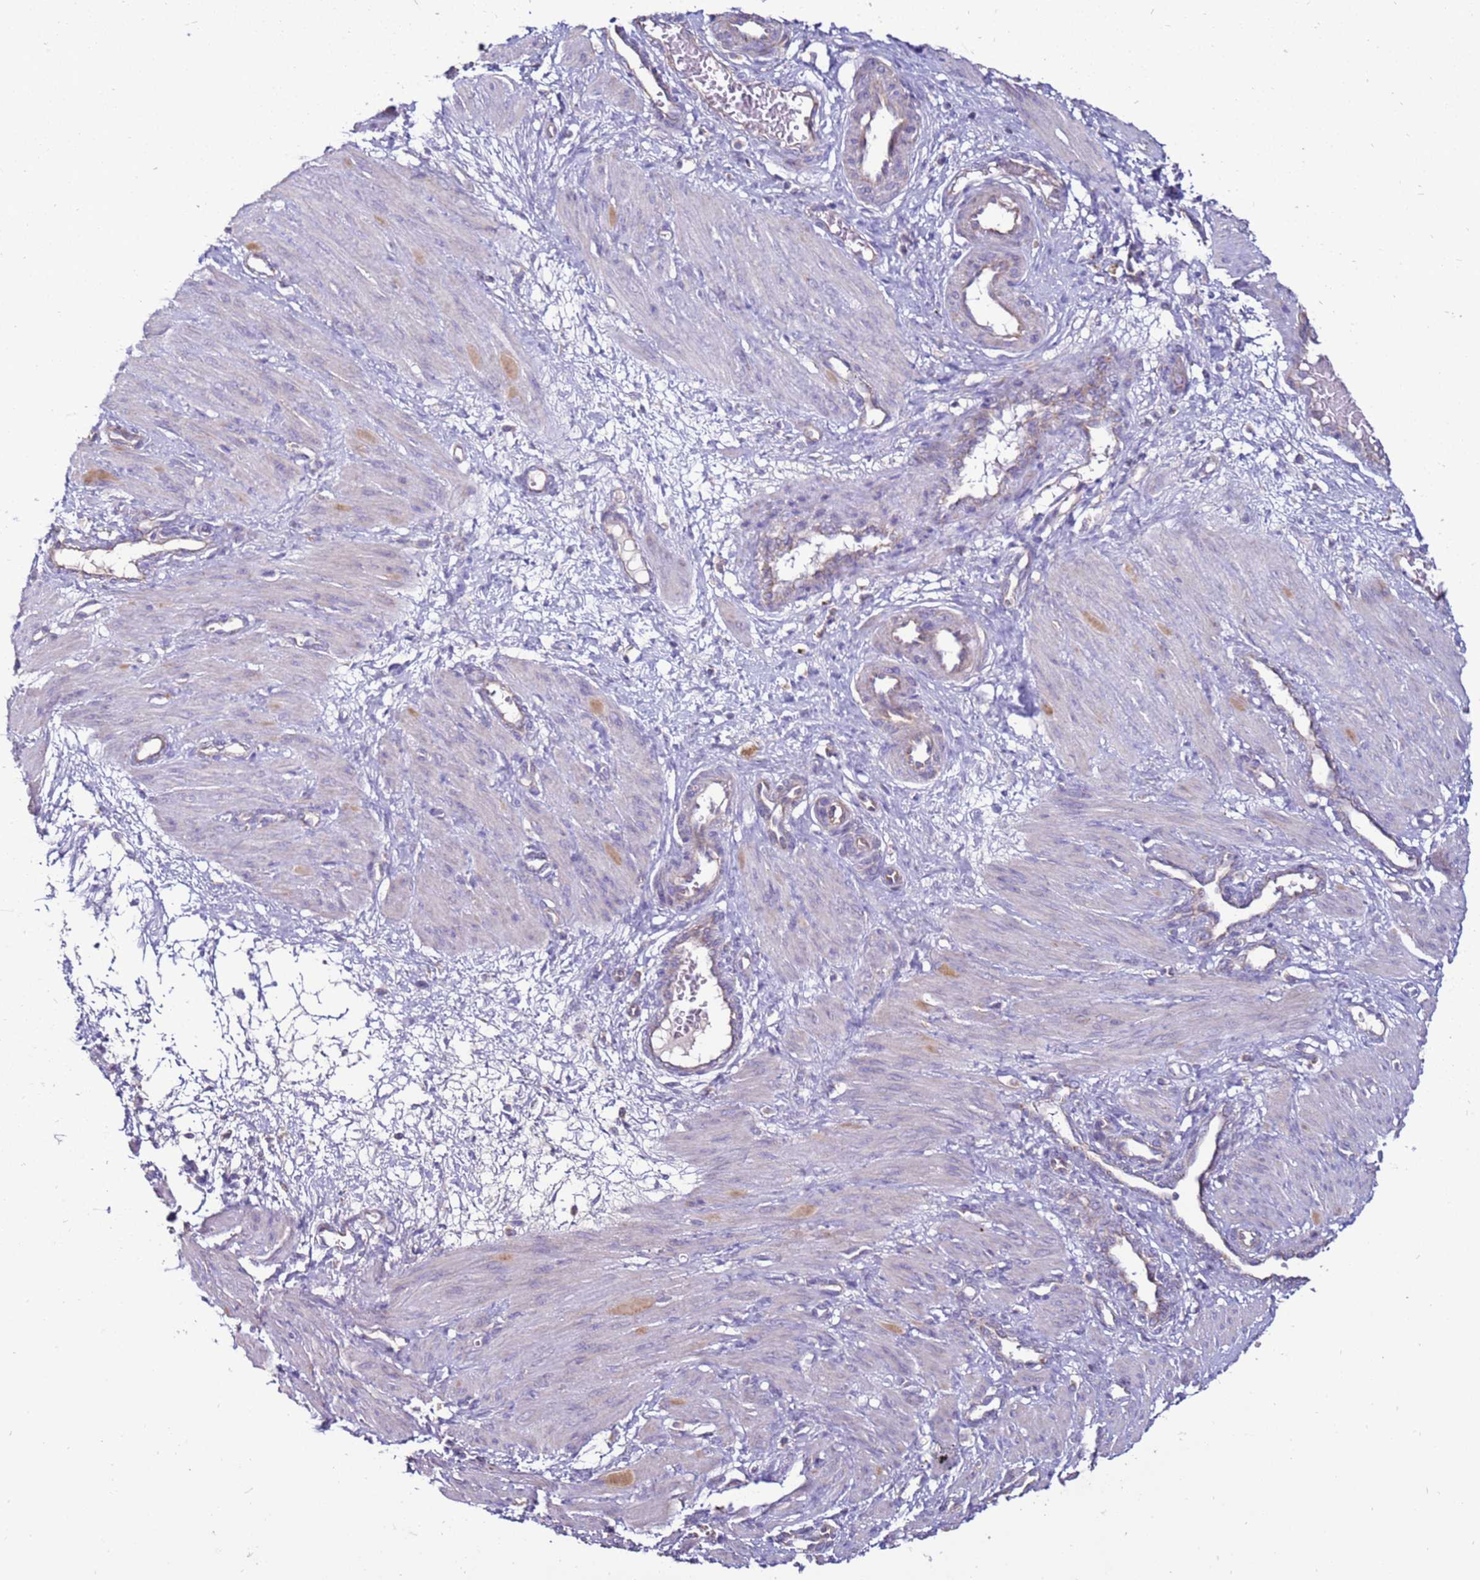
{"staining": {"intensity": "negative", "quantity": "none", "location": "none"}, "tissue": "smooth muscle", "cell_type": "Smooth muscle cells", "image_type": "normal", "snomed": [{"axis": "morphology", "description": "Normal tissue, NOS"}, {"axis": "topography", "description": "Endometrium"}], "caption": "High magnification brightfield microscopy of benign smooth muscle stained with DAB (brown) and counterstained with hematoxylin (blue): smooth muscle cells show no significant positivity. (DAB (3,3'-diaminobenzidine) immunohistochemistry (IHC) with hematoxylin counter stain).", "gene": "TRAPPC4", "patient": {"sex": "female", "age": 33}}